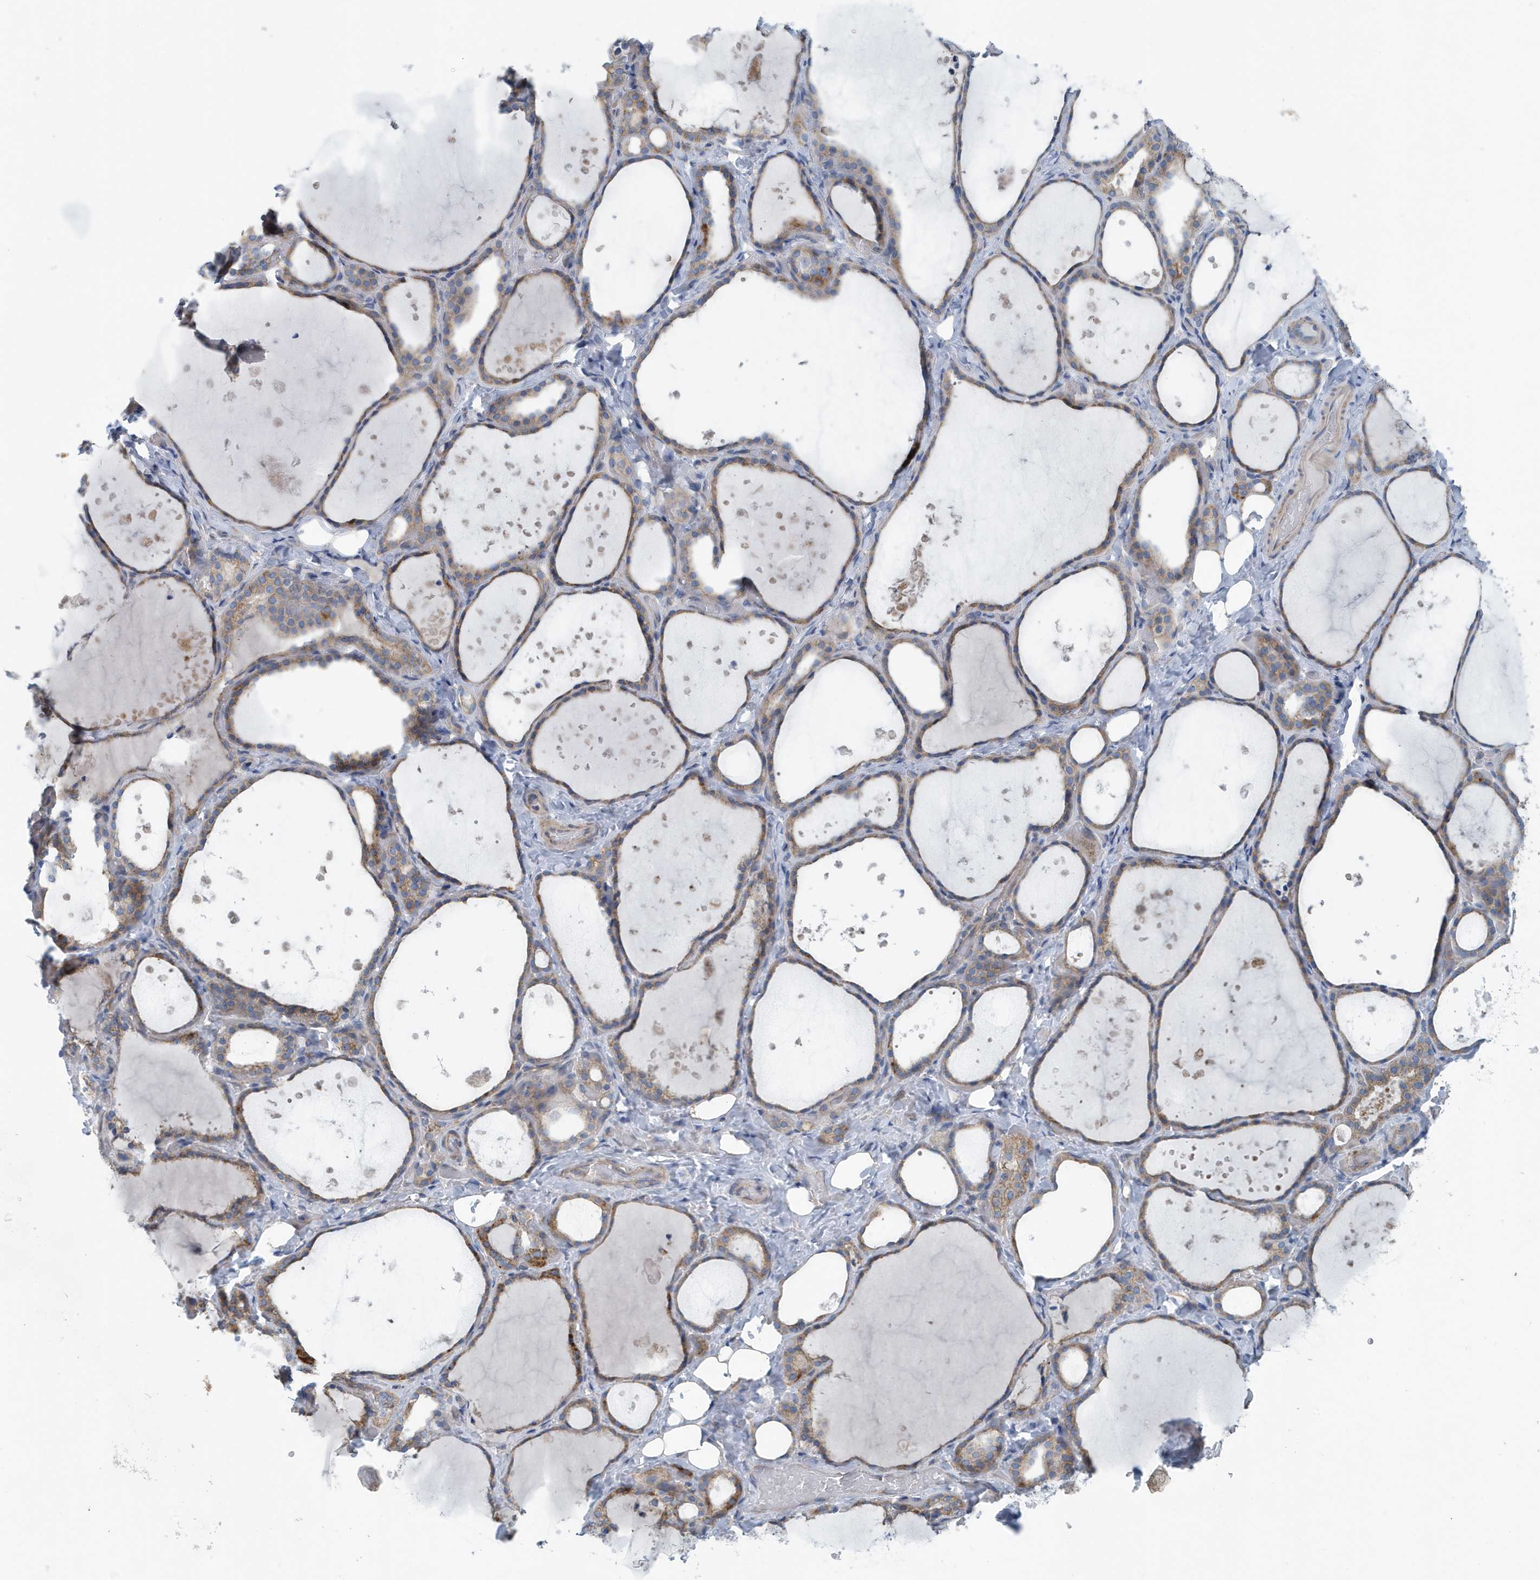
{"staining": {"intensity": "moderate", "quantity": ">75%", "location": "cytoplasmic/membranous"}, "tissue": "thyroid gland", "cell_type": "Glandular cells", "image_type": "normal", "snomed": [{"axis": "morphology", "description": "Normal tissue, NOS"}, {"axis": "topography", "description": "Thyroid gland"}], "caption": "Thyroid gland stained with DAB (3,3'-diaminobenzidine) immunohistochemistry demonstrates medium levels of moderate cytoplasmic/membranous staining in about >75% of glandular cells.", "gene": "PPM1M", "patient": {"sex": "female", "age": 44}}